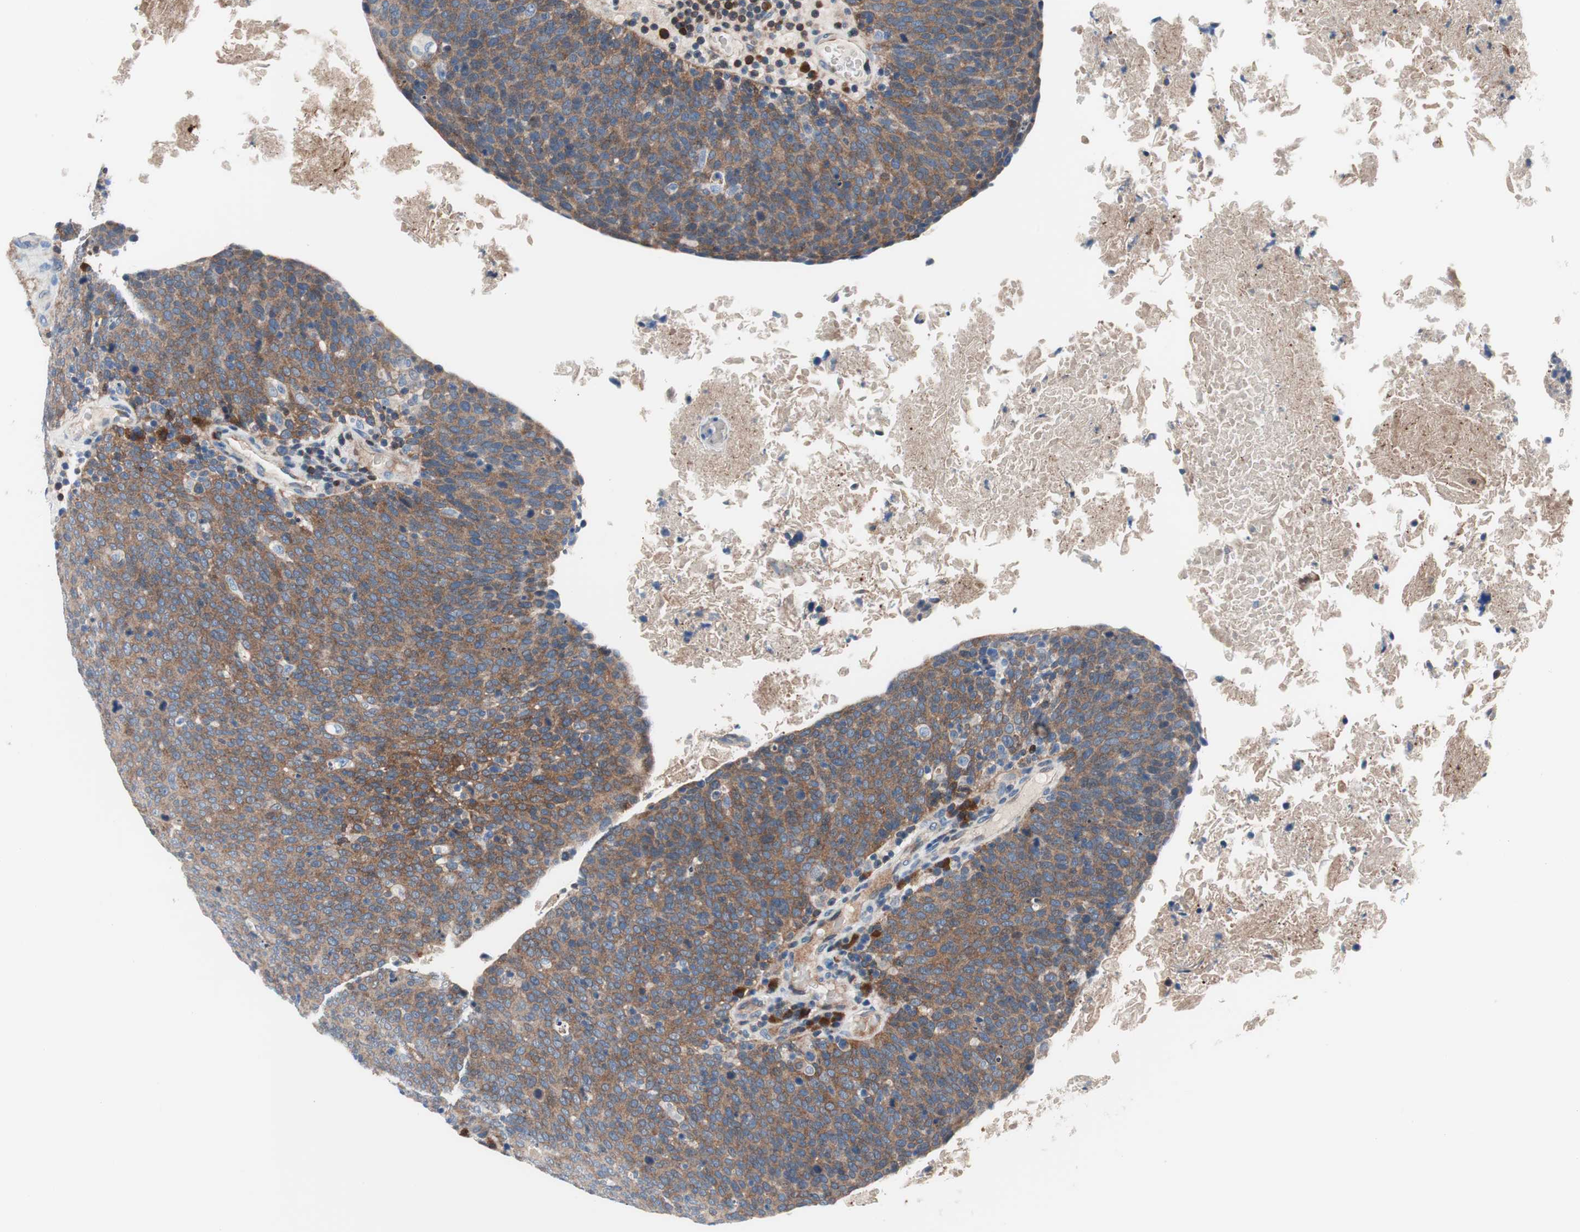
{"staining": {"intensity": "weak", "quantity": "25%-75%", "location": "cytoplasmic/membranous"}, "tissue": "head and neck cancer", "cell_type": "Tumor cells", "image_type": "cancer", "snomed": [{"axis": "morphology", "description": "Squamous cell carcinoma, NOS"}, {"axis": "morphology", "description": "Squamous cell carcinoma, metastatic, NOS"}, {"axis": "topography", "description": "Lymph node"}, {"axis": "topography", "description": "Head-Neck"}], "caption": "Protein staining of head and neck cancer tissue demonstrates weak cytoplasmic/membranous positivity in approximately 25%-75% of tumor cells. The protein of interest is shown in brown color, while the nuclei are stained blue.", "gene": "PRDX2", "patient": {"sex": "male", "age": 62}}